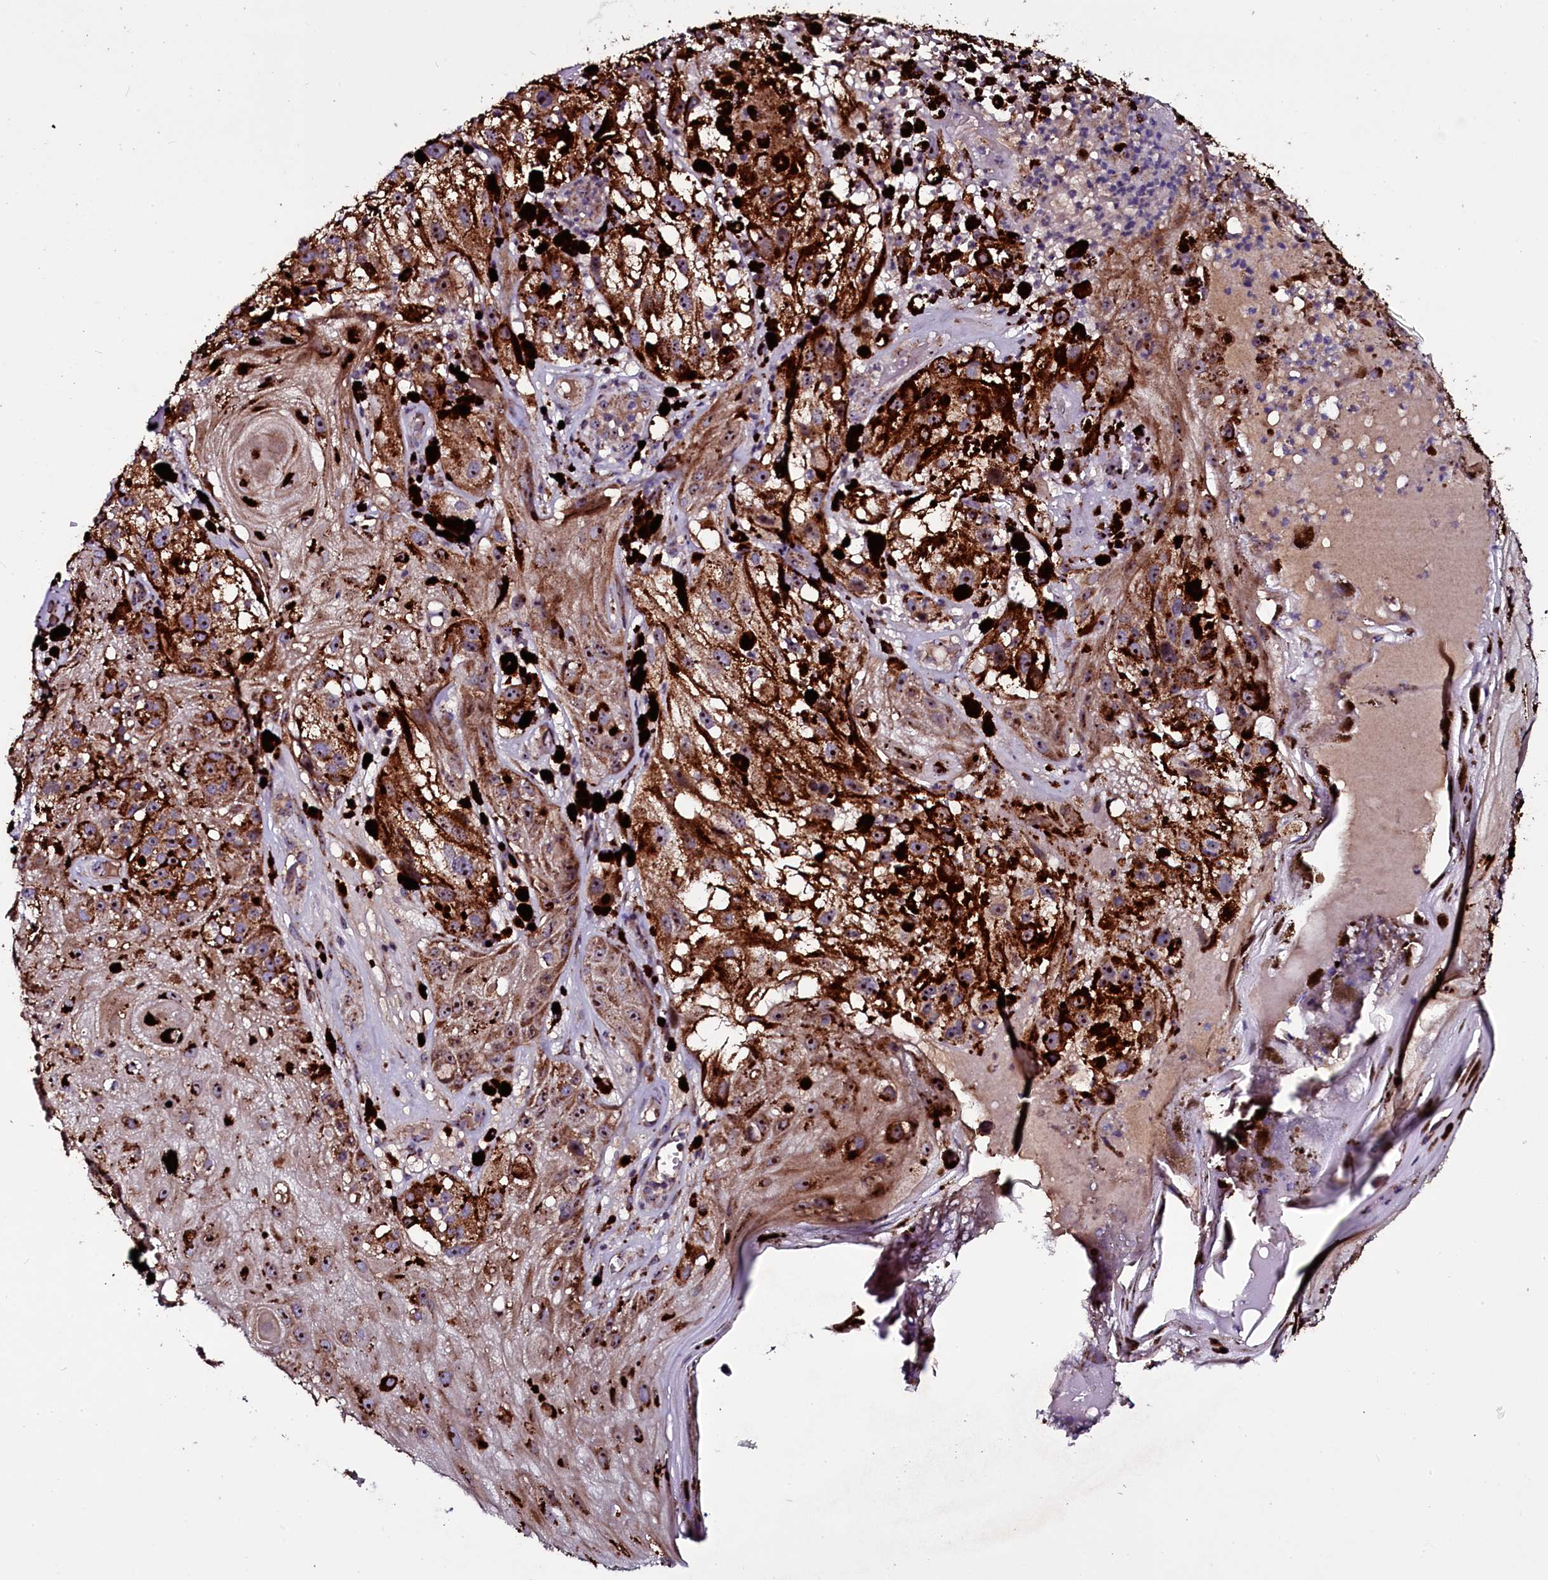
{"staining": {"intensity": "moderate", "quantity": ">75%", "location": "cytoplasmic/membranous,nuclear"}, "tissue": "melanoma", "cell_type": "Tumor cells", "image_type": "cancer", "snomed": [{"axis": "morphology", "description": "Malignant melanoma, NOS"}, {"axis": "topography", "description": "Skin"}], "caption": "Immunohistochemical staining of melanoma demonstrates medium levels of moderate cytoplasmic/membranous and nuclear protein expression in approximately >75% of tumor cells. The staining was performed using DAB (3,3'-diaminobenzidine), with brown indicating positive protein expression. Nuclei are stained blue with hematoxylin.", "gene": "NAA80", "patient": {"sex": "male", "age": 88}}